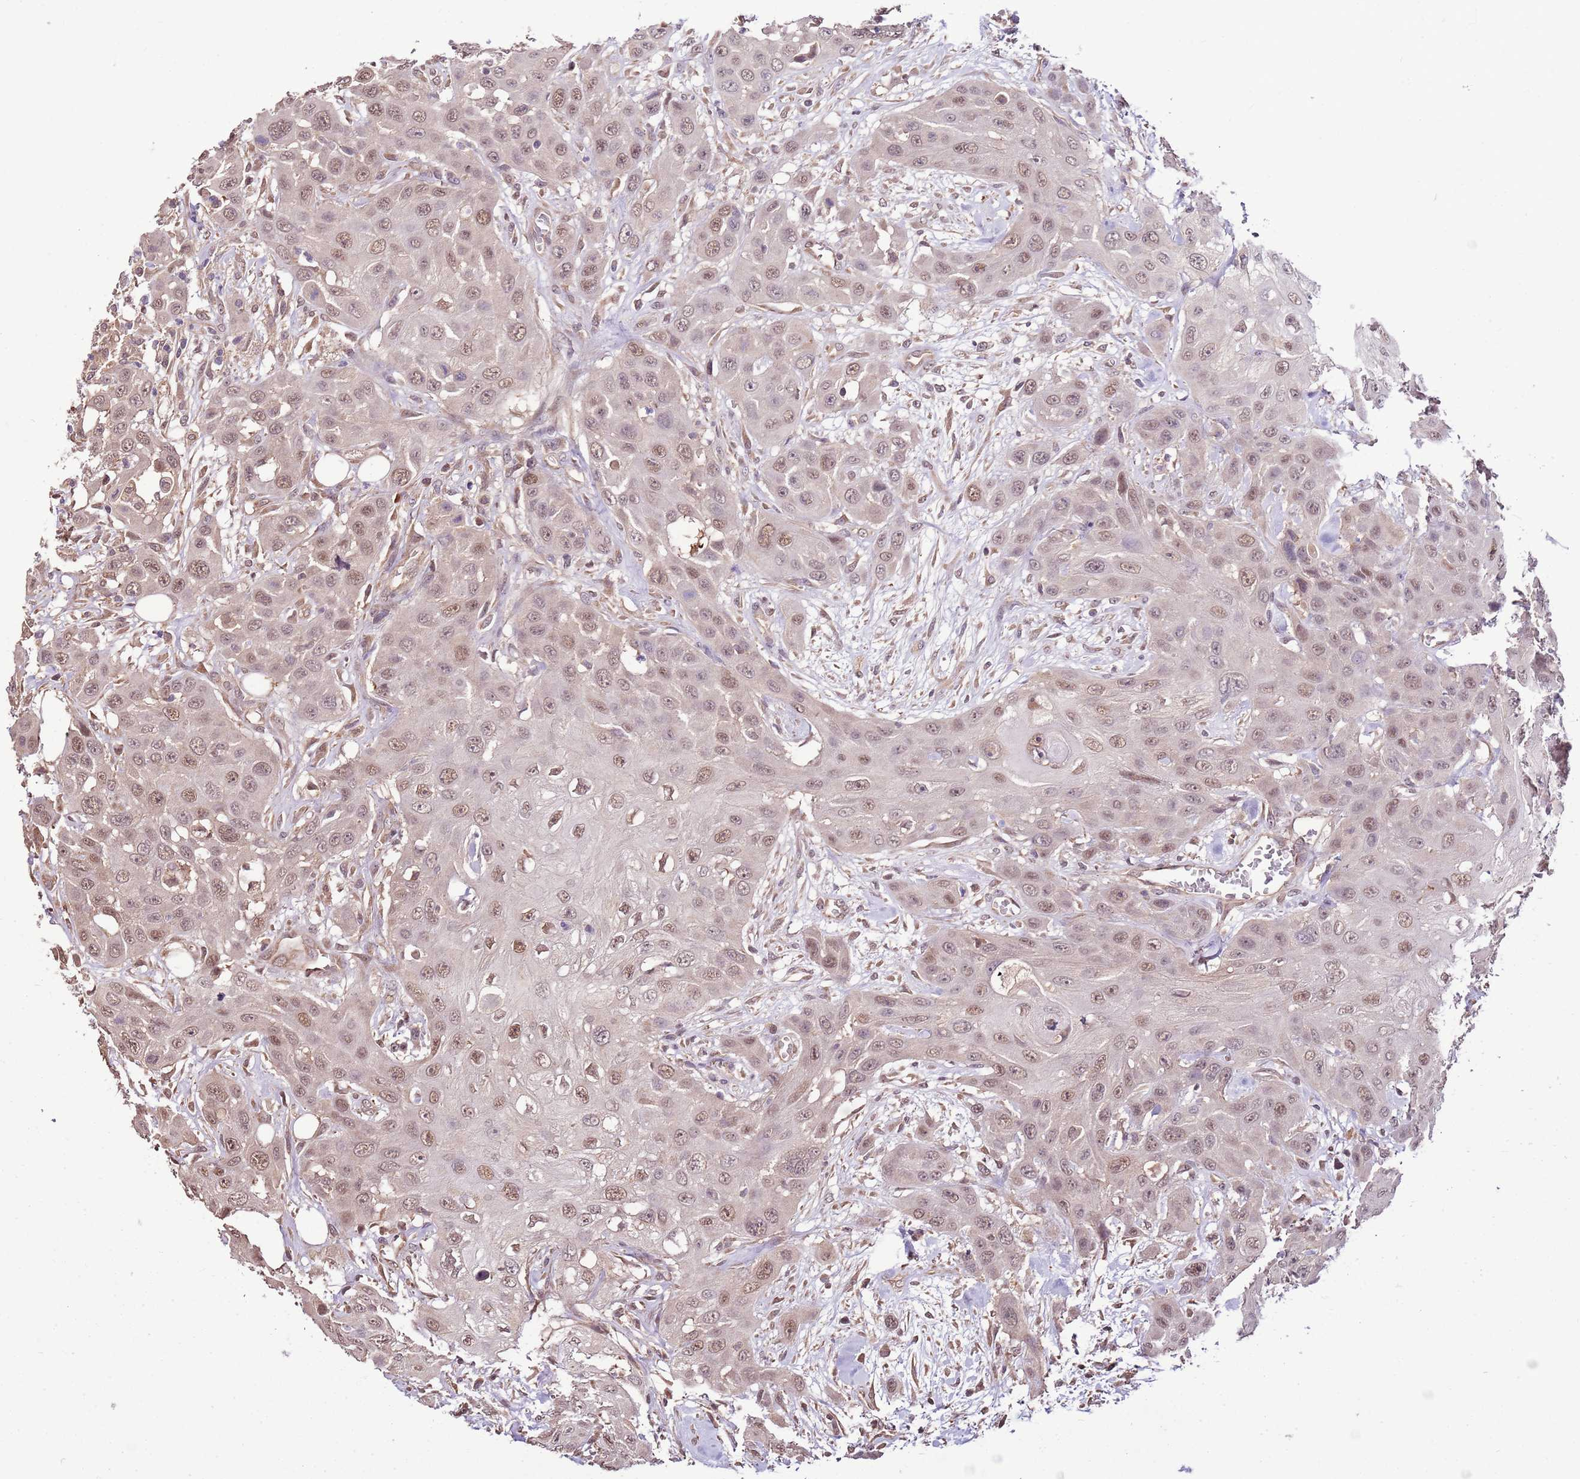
{"staining": {"intensity": "weak", "quantity": ">75%", "location": "nuclear"}, "tissue": "head and neck cancer", "cell_type": "Tumor cells", "image_type": "cancer", "snomed": [{"axis": "morphology", "description": "Squamous cell carcinoma, NOS"}, {"axis": "topography", "description": "Head-Neck"}], "caption": "This is an image of immunohistochemistry (IHC) staining of head and neck squamous cell carcinoma, which shows weak staining in the nuclear of tumor cells.", "gene": "BBS5", "patient": {"sex": "male", "age": 81}}